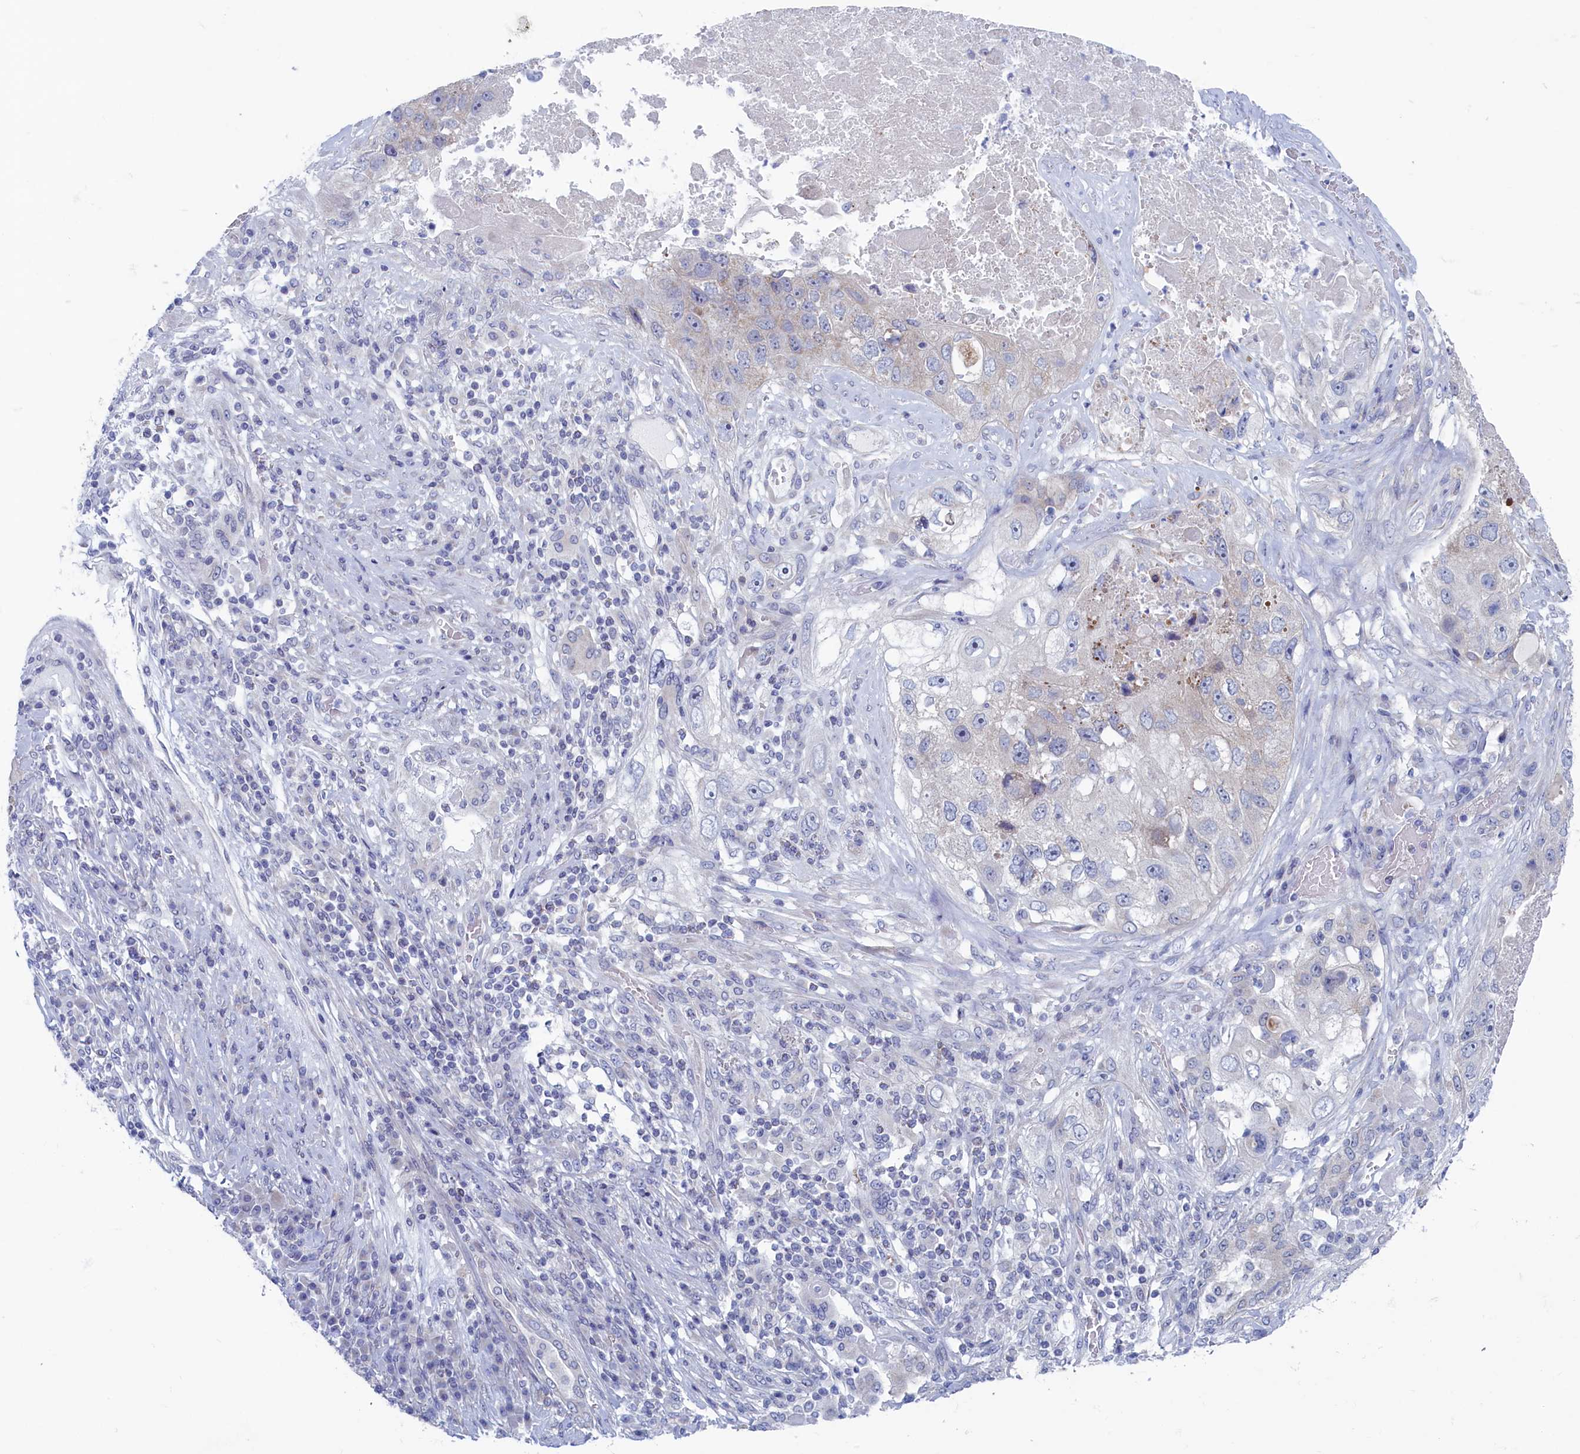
{"staining": {"intensity": "negative", "quantity": "none", "location": "none"}, "tissue": "lung cancer", "cell_type": "Tumor cells", "image_type": "cancer", "snomed": [{"axis": "morphology", "description": "Squamous cell carcinoma, NOS"}, {"axis": "topography", "description": "Lung"}], "caption": "Tumor cells are negative for brown protein staining in lung cancer (squamous cell carcinoma).", "gene": "WDR76", "patient": {"sex": "male", "age": 61}}